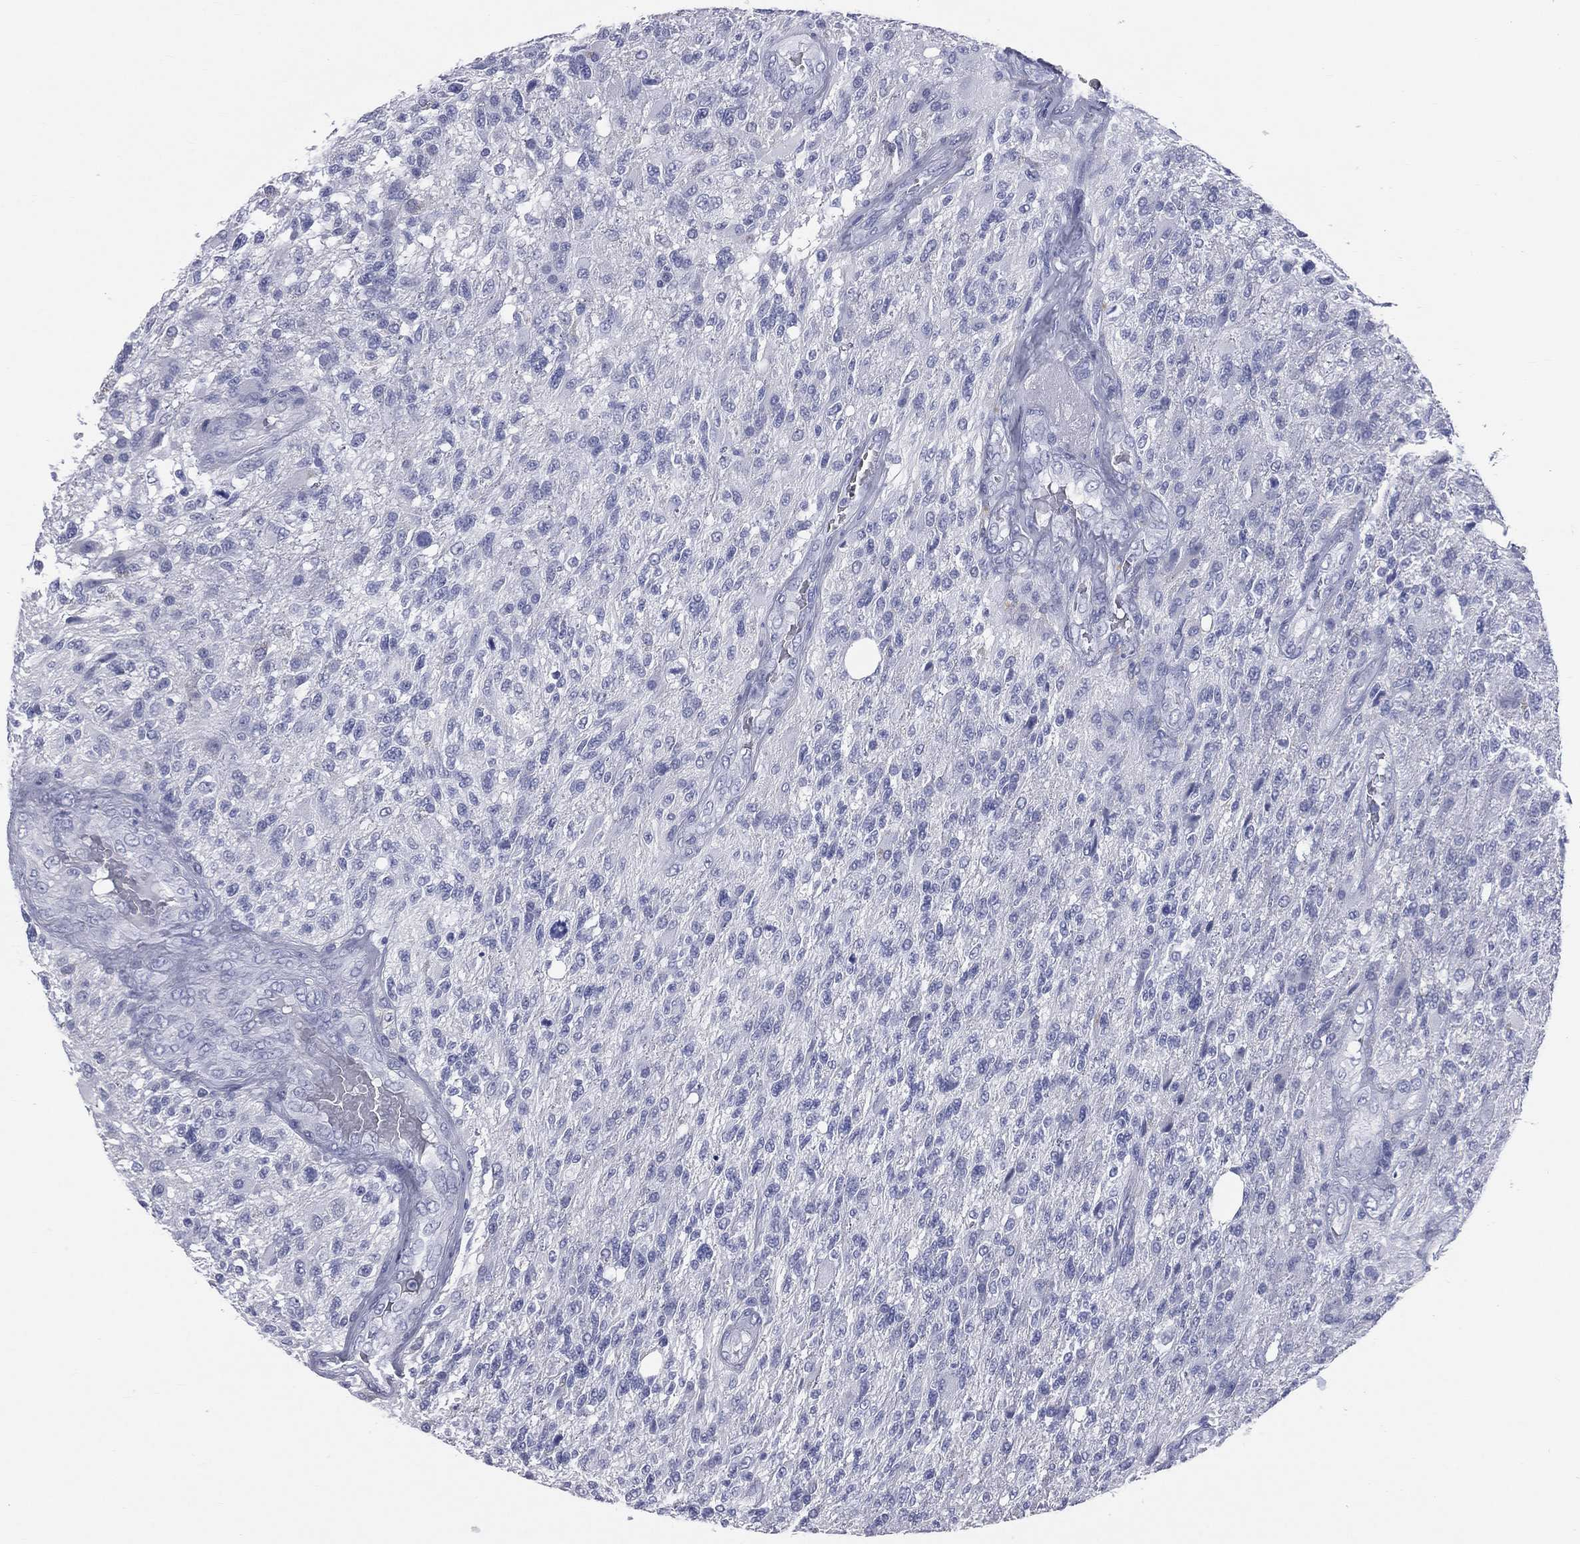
{"staining": {"intensity": "negative", "quantity": "none", "location": "none"}, "tissue": "glioma", "cell_type": "Tumor cells", "image_type": "cancer", "snomed": [{"axis": "morphology", "description": "Glioma, malignant, High grade"}, {"axis": "topography", "description": "Brain"}], "caption": "Immunohistochemistry (IHC) of glioma demonstrates no staining in tumor cells.", "gene": "MLN", "patient": {"sex": "male", "age": 56}}